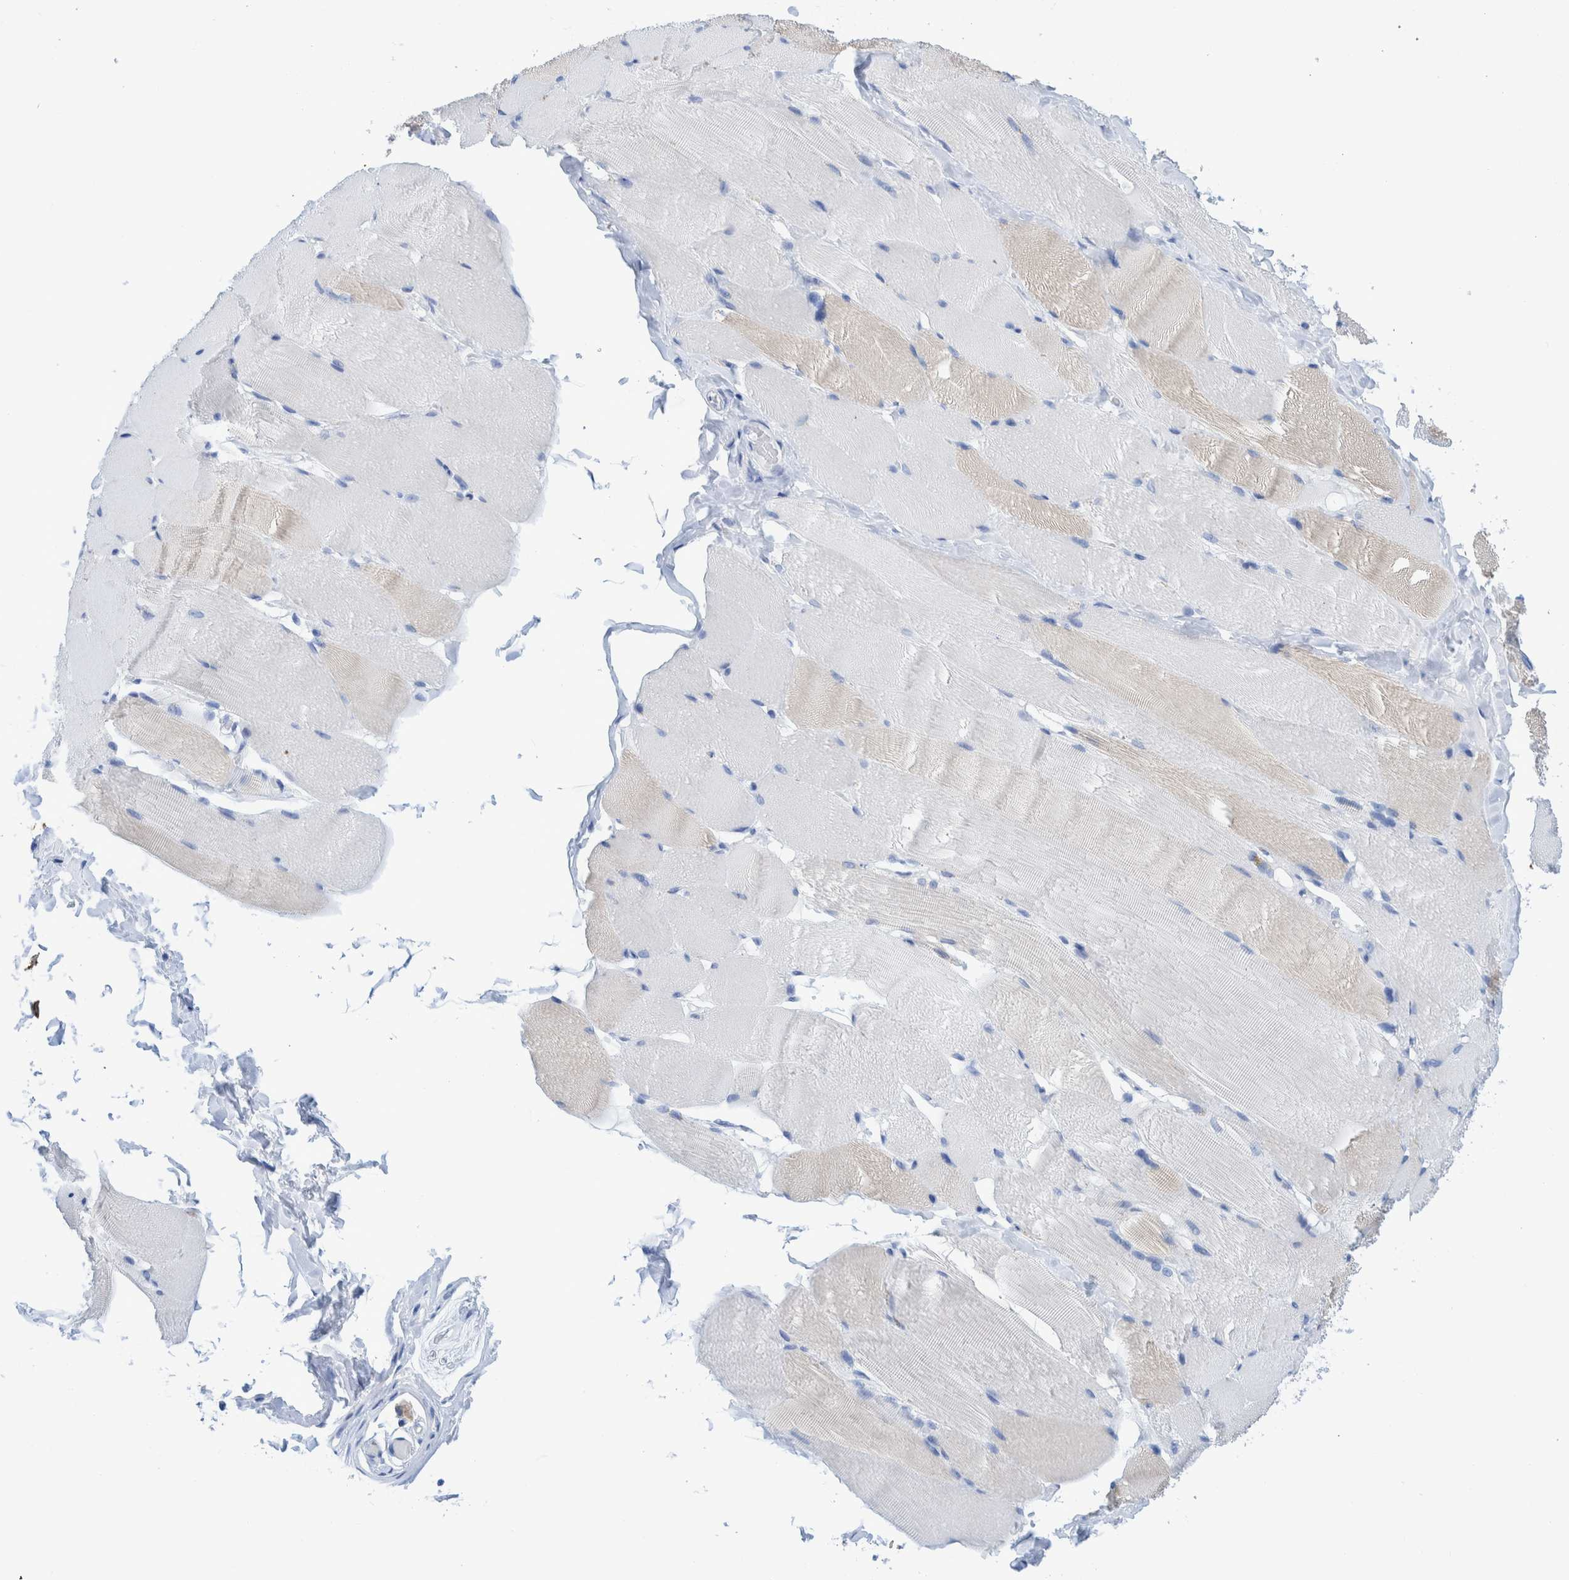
{"staining": {"intensity": "weak", "quantity": "<25%", "location": "cytoplasmic/membranous"}, "tissue": "skeletal muscle", "cell_type": "Myocytes", "image_type": "normal", "snomed": [{"axis": "morphology", "description": "Normal tissue, NOS"}, {"axis": "topography", "description": "Skin"}, {"axis": "topography", "description": "Skeletal muscle"}], "caption": "IHC of benign skeletal muscle exhibits no staining in myocytes.", "gene": "KRT14", "patient": {"sex": "male", "age": 83}}